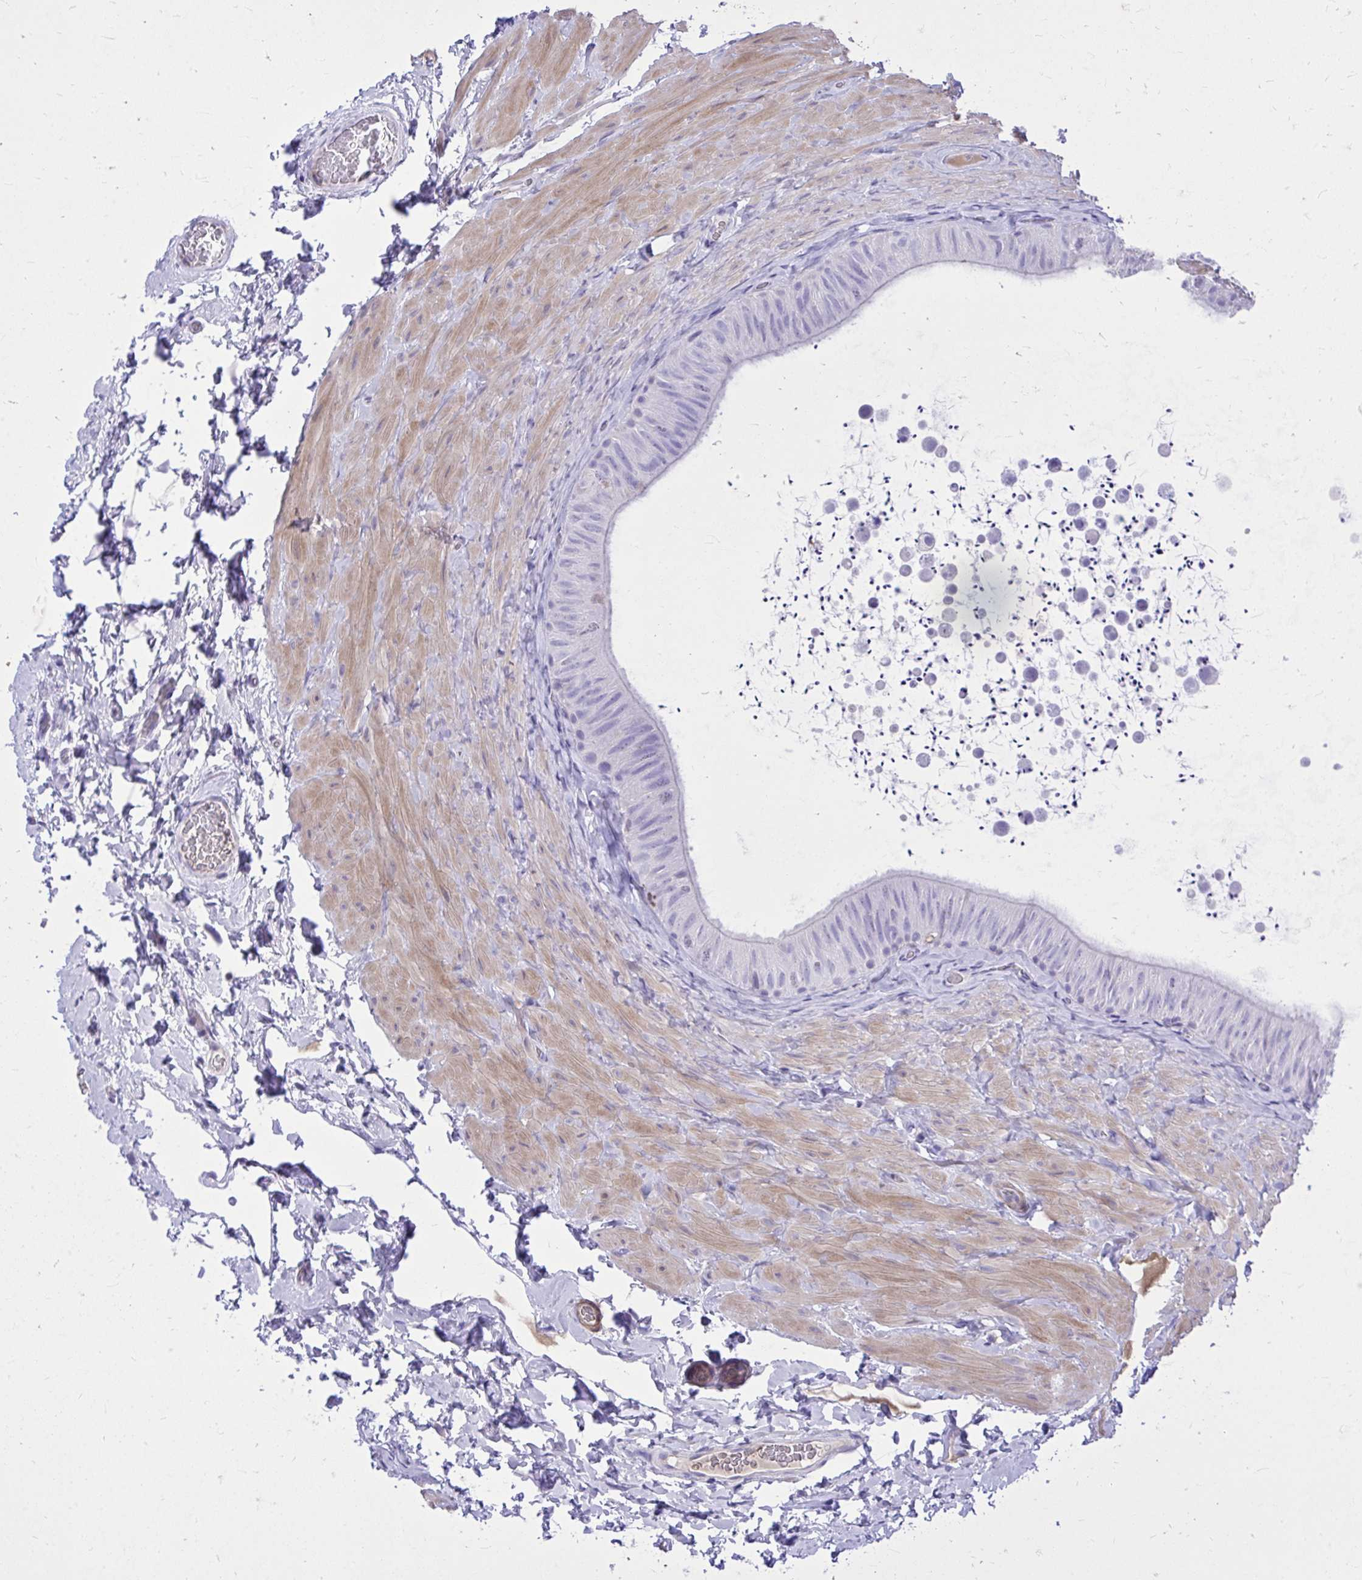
{"staining": {"intensity": "negative", "quantity": "none", "location": "none"}, "tissue": "epididymis", "cell_type": "Glandular cells", "image_type": "normal", "snomed": [{"axis": "morphology", "description": "Normal tissue, NOS"}, {"axis": "topography", "description": "Epididymis, spermatic cord, NOS"}, {"axis": "topography", "description": "Epididymis"}], "caption": "This micrograph is of unremarkable epididymis stained with immunohistochemistry to label a protein in brown with the nuclei are counter-stained blue. There is no staining in glandular cells.", "gene": "TLR7", "patient": {"sex": "male", "age": 31}}